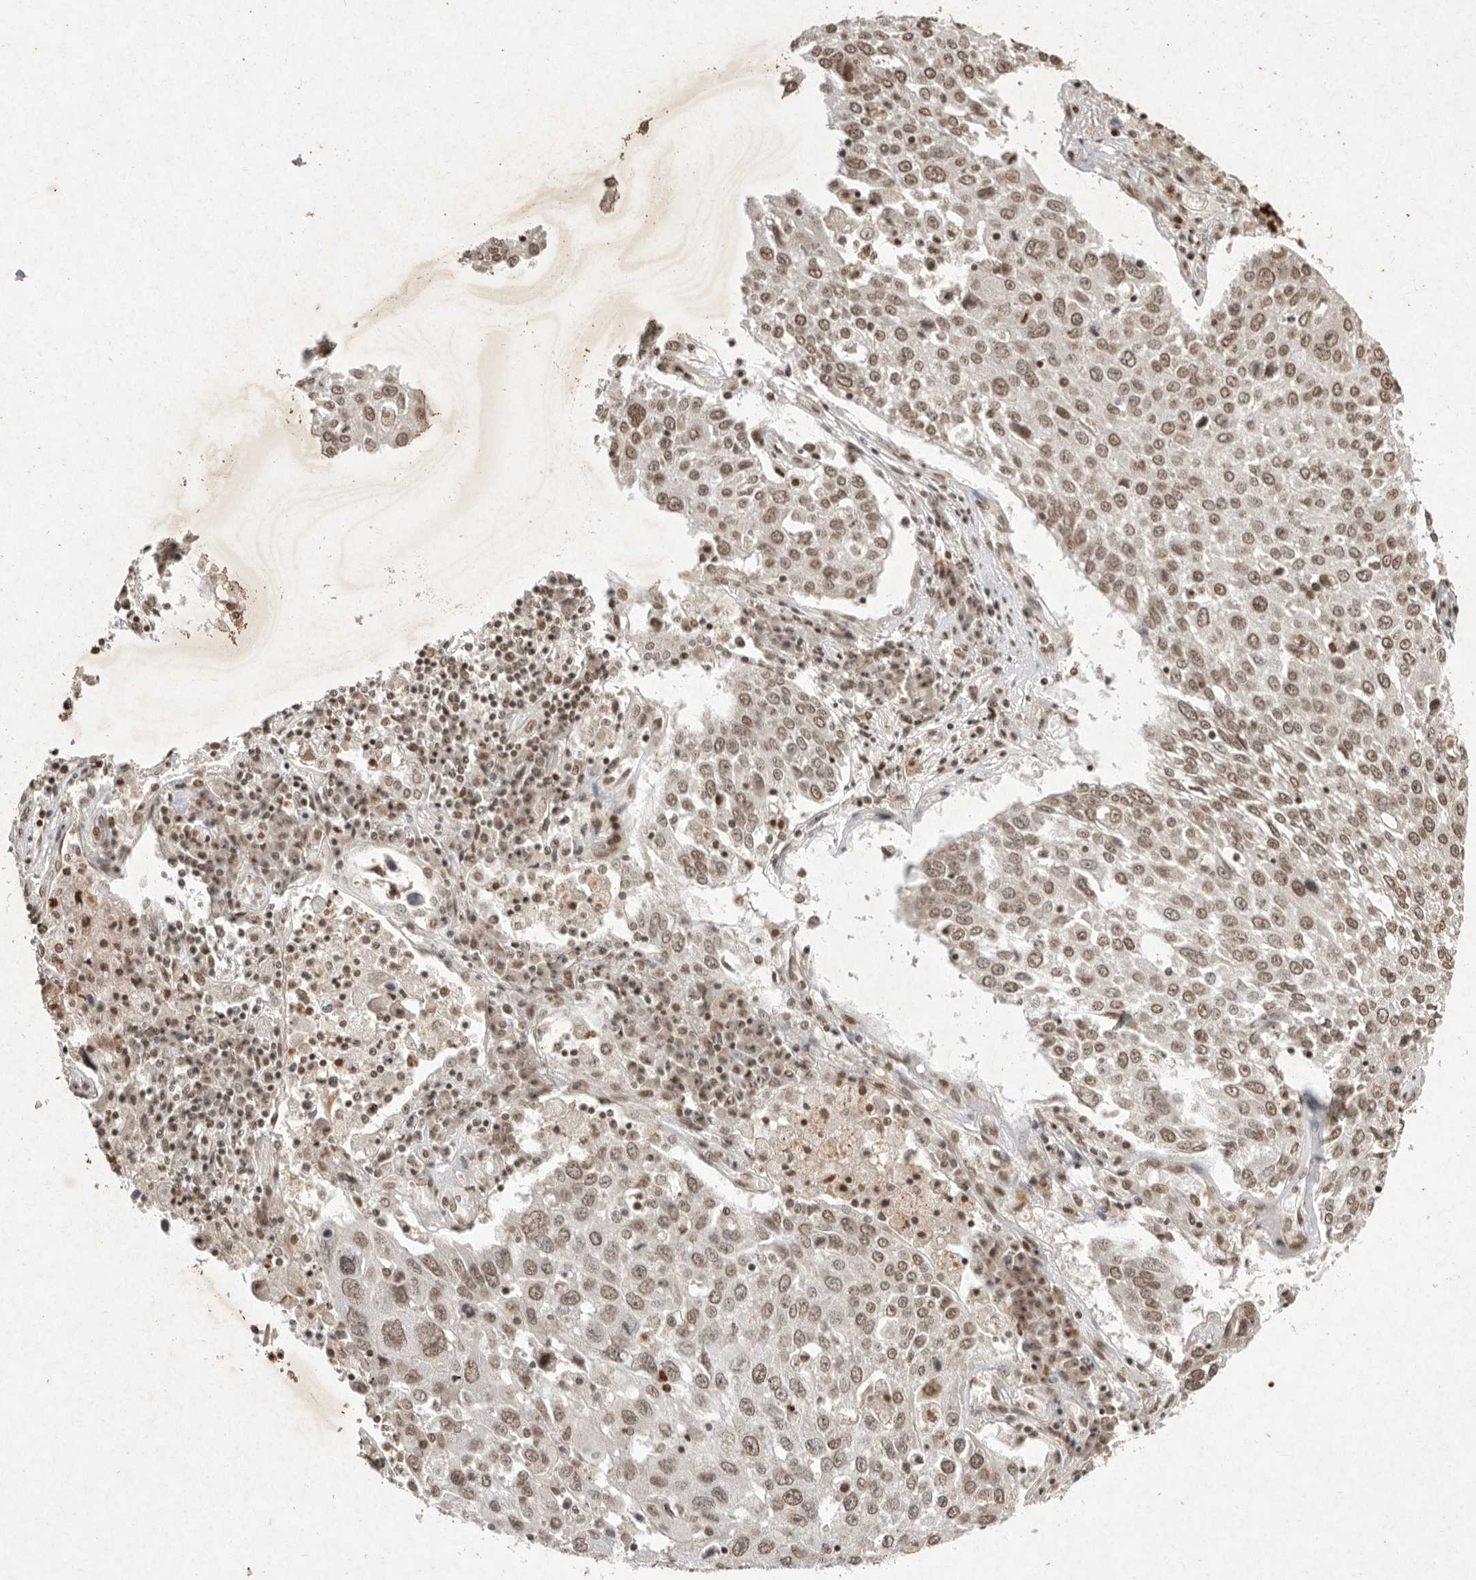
{"staining": {"intensity": "moderate", "quantity": ">75%", "location": "nuclear"}, "tissue": "lung cancer", "cell_type": "Tumor cells", "image_type": "cancer", "snomed": [{"axis": "morphology", "description": "Squamous cell carcinoma, NOS"}, {"axis": "topography", "description": "Lung"}], "caption": "Lung cancer (squamous cell carcinoma) was stained to show a protein in brown. There is medium levels of moderate nuclear positivity in approximately >75% of tumor cells. (Brightfield microscopy of DAB IHC at high magnification).", "gene": "NKX3-2", "patient": {"sex": "male", "age": 65}}